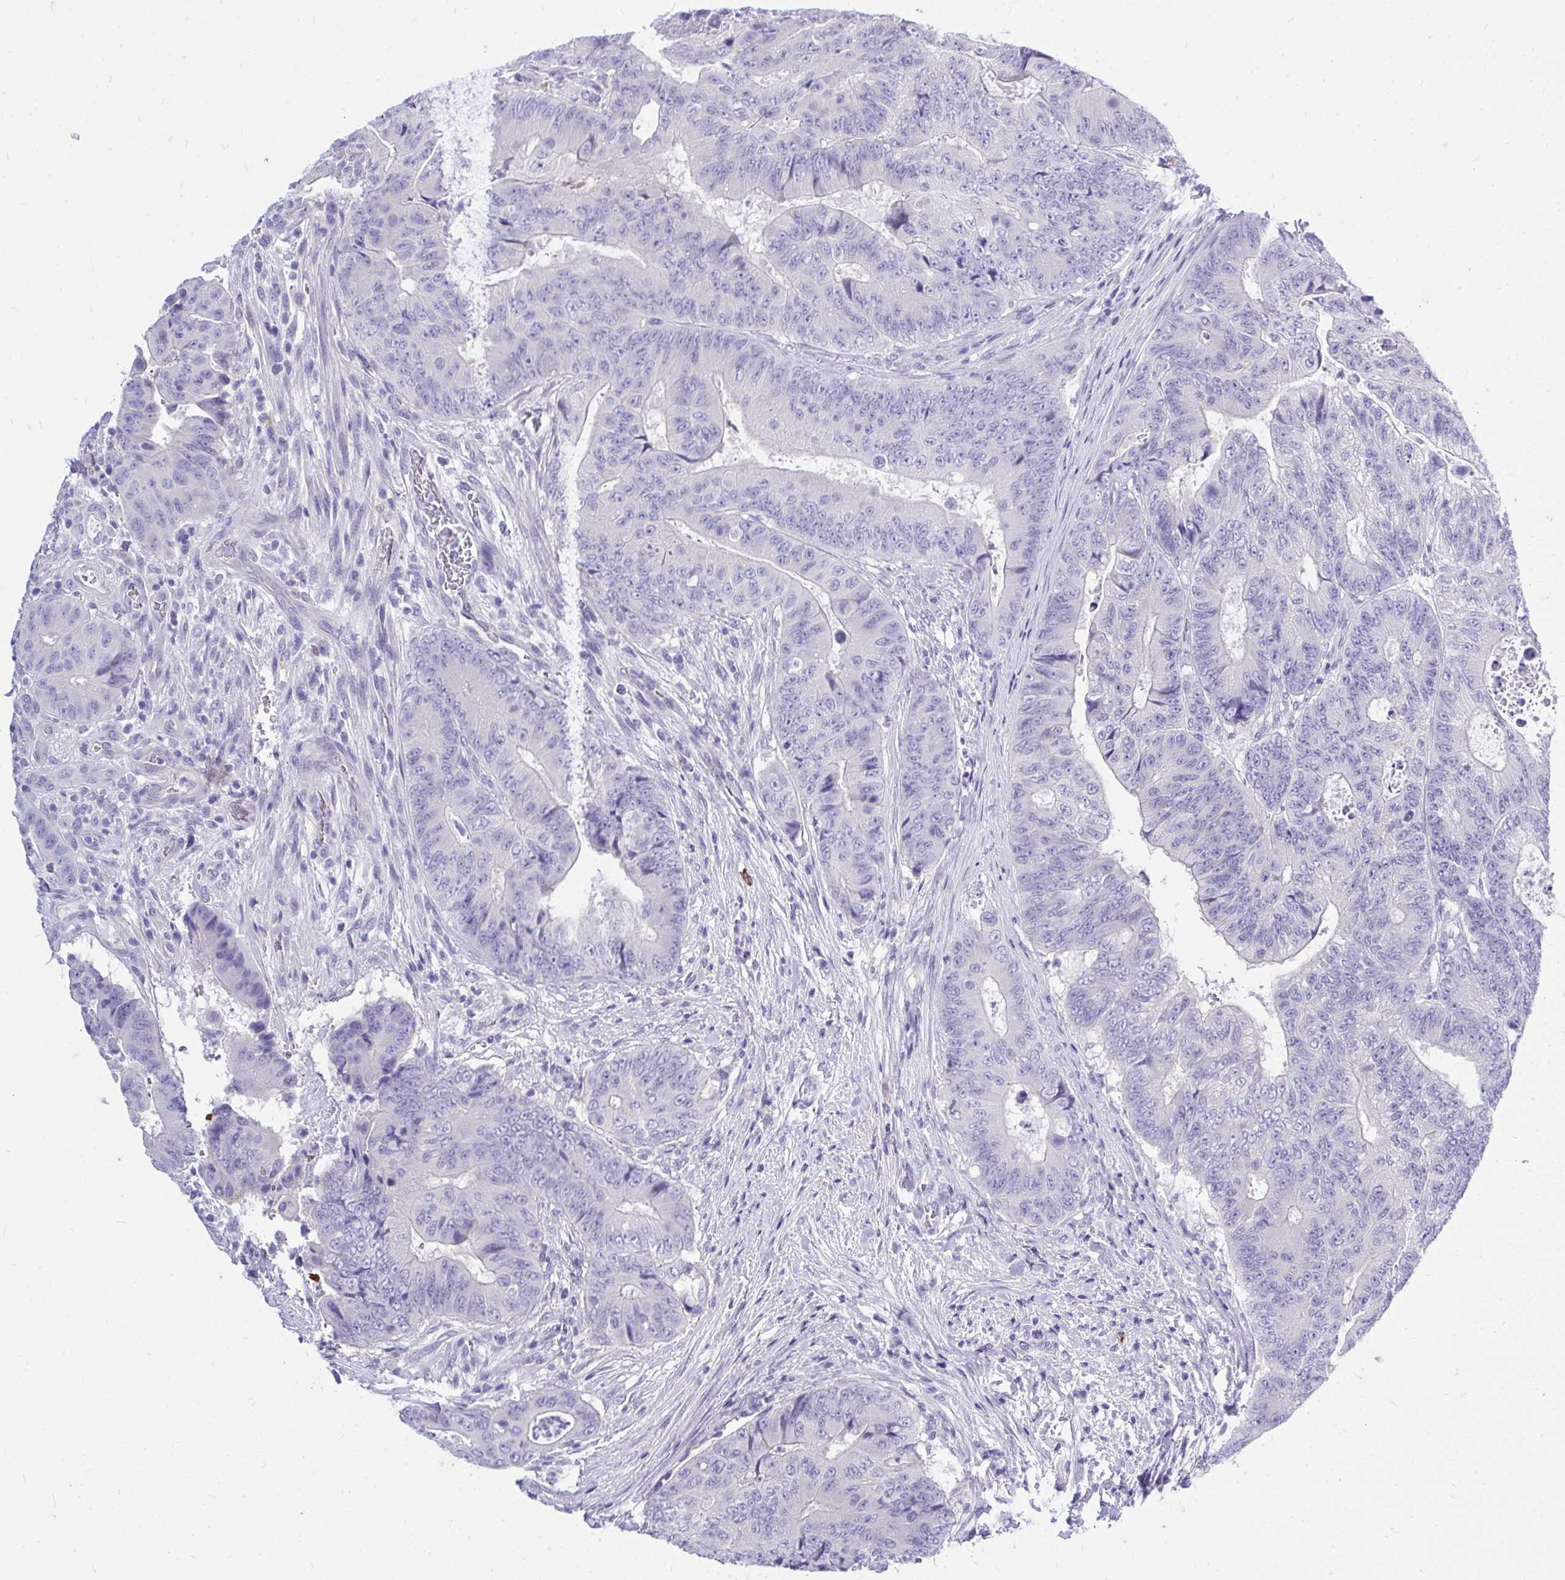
{"staining": {"intensity": "negative", "quantity": "none", "location": "none"}, "tissue": "colorectal cancer", "cell_type": "Tumor cells", "image_type": "cancer", "snomed": [{"axis": "morphology", "description": "Adenocarcinoma, NOS"}, {"axis": "topography", "description": "Colon"}], "caption": "IHC image of neoplastic tissue: colorectal cancer (adenocarcinoma) stained with DAB (3,3'-diaminobenzidine) exhibits no significant protein positivity in tumor cells.", "gene": "PSD", "patient": {"sex": "female", "age": 48}}